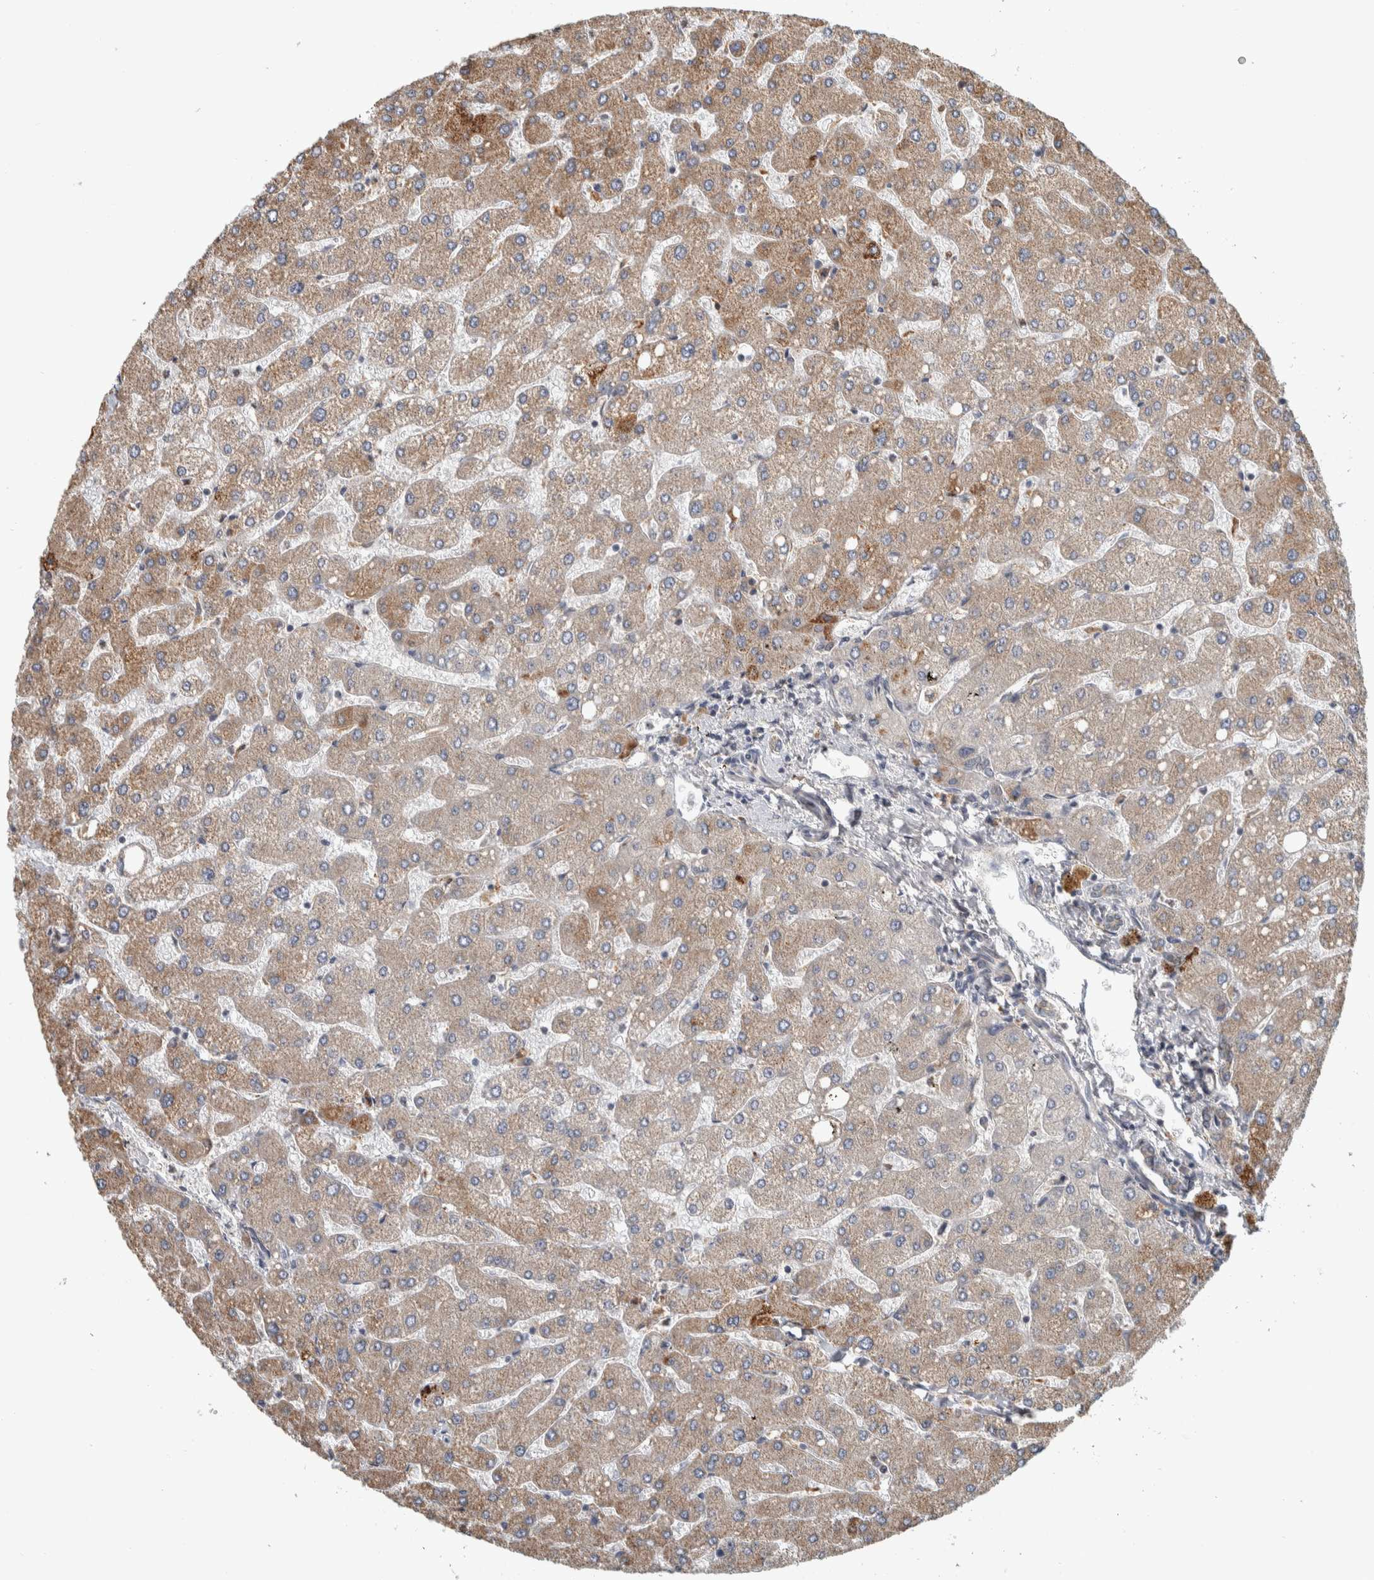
{"staining": {"intensity": "negative", "quantity": "none", "location": "none"}, "tissue": "liver", "cell_type": "Cholangiocytes", "image_type": "normal", "snomed": [{"axis": "morphology", "description": "Normal tissue, NOS"}, {"axis": "topography", "description": "Liver"}], "caption": "Immunohistochemistry image of unremarkable human liver stained for a protein (brown), which demonstrates no positivity in cholangiocytes. Brightfield microscopy of immunohistochemistry stained with DAB (3,3'-diaminobenzidine) (brown) and hematoxylin (blue), captured at high magnification.", "gene": "FAM78A", "patient": {"sex": "male", "age": 55}}